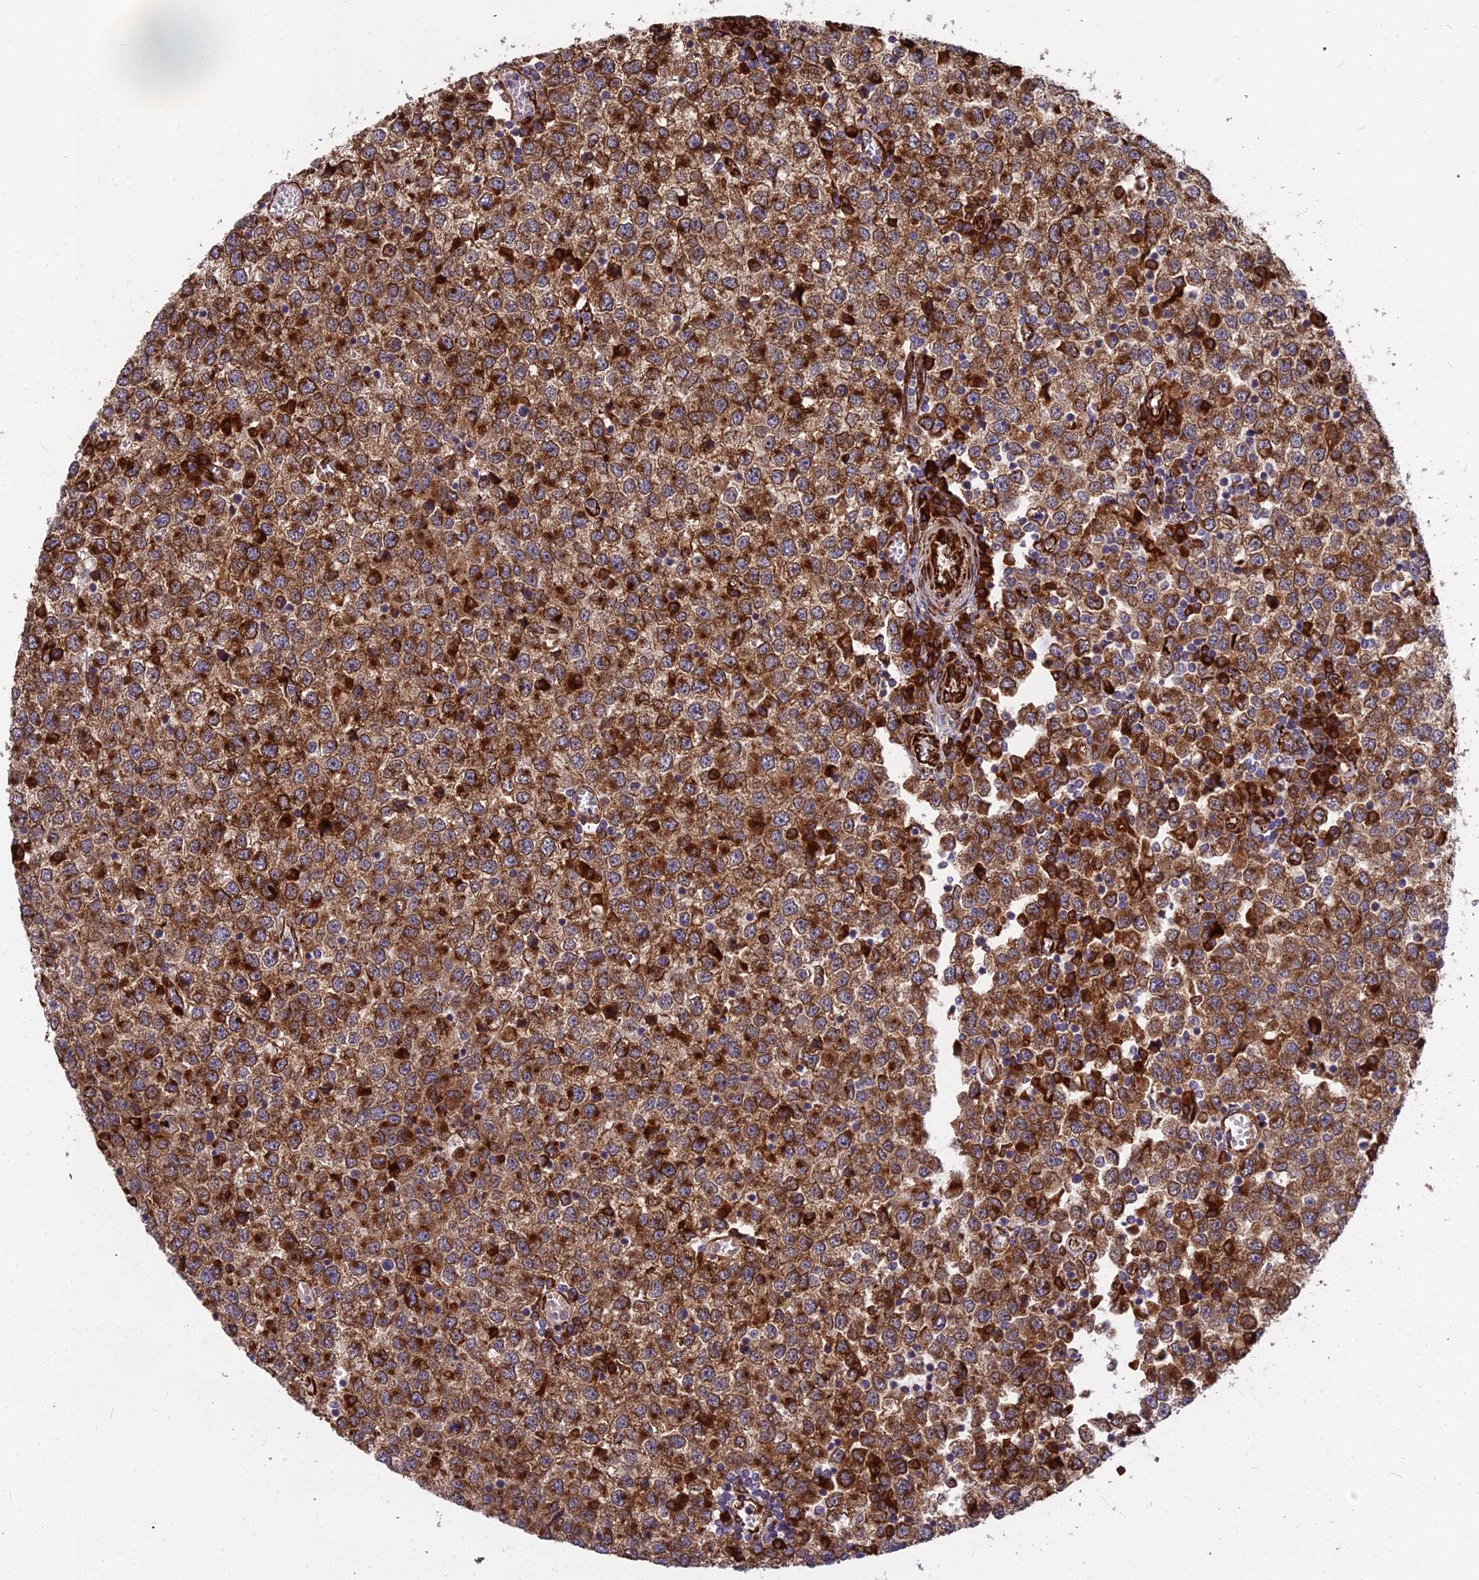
{"staining": {"intensity": "strong", "quantity": ">75%", "location": "cytoplasmic/membranous"}, "tissue": "testis cancer", "cell_type": "Tumor cells", "image_type": "cancer", "snomed": [{"axis": "morphology", "description": "Seminoma, NOS"}, {"axis": "topography", "description": "Testis"}], "caption": "Testis cancer (seminoma) stained with DAB (3,3'-diaminobenzidine) immunohistochemistry (IHC) exhibits high levels of strong cytoplasmic/membranous staining in about >75% of tumor cells.", "gene": "NDUFAF7", "patient": {"sex": "male", "age": 65}}